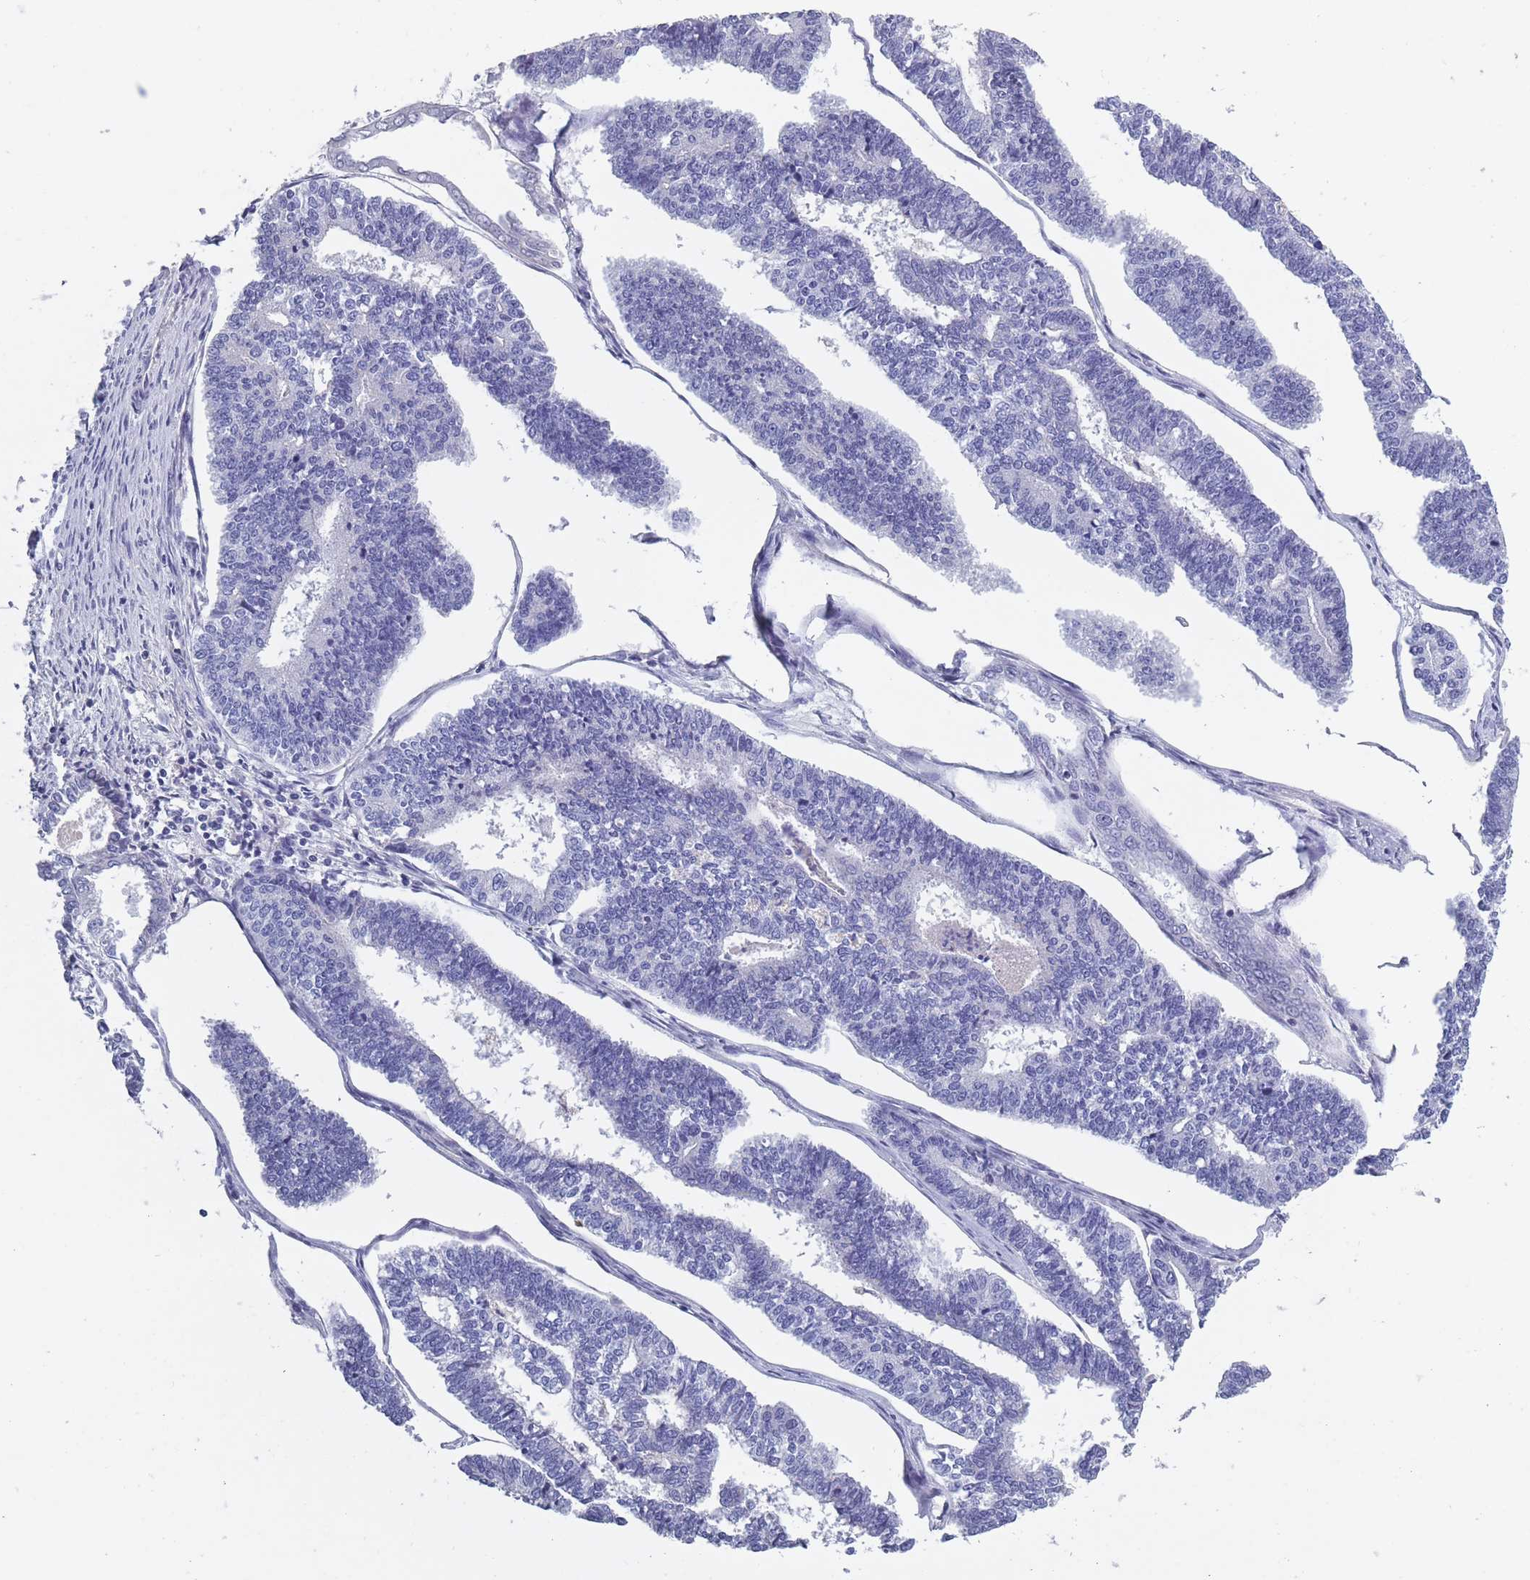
{"staining": {"intensity": "negative", "quantity": "none", "location": "none"}, "tissue": "endometrial cancer", "cell_type": "Tumor cells", "image_type": "cancer", "snomed": [{"axis": "morphology", "description": "Adenocarcinoma, NOS"}, {"axis": "topography", "description": "Endometrium"}], "caption": "IHC histopathology image of neoplastic tissue: endometrial cancer stained with DAB (3,3'-diaminobenzidine) exhibits no significant protein staining in tumor cells.", "gene": "OR4C5", "patient": {"sex": "female", "age": 70}}